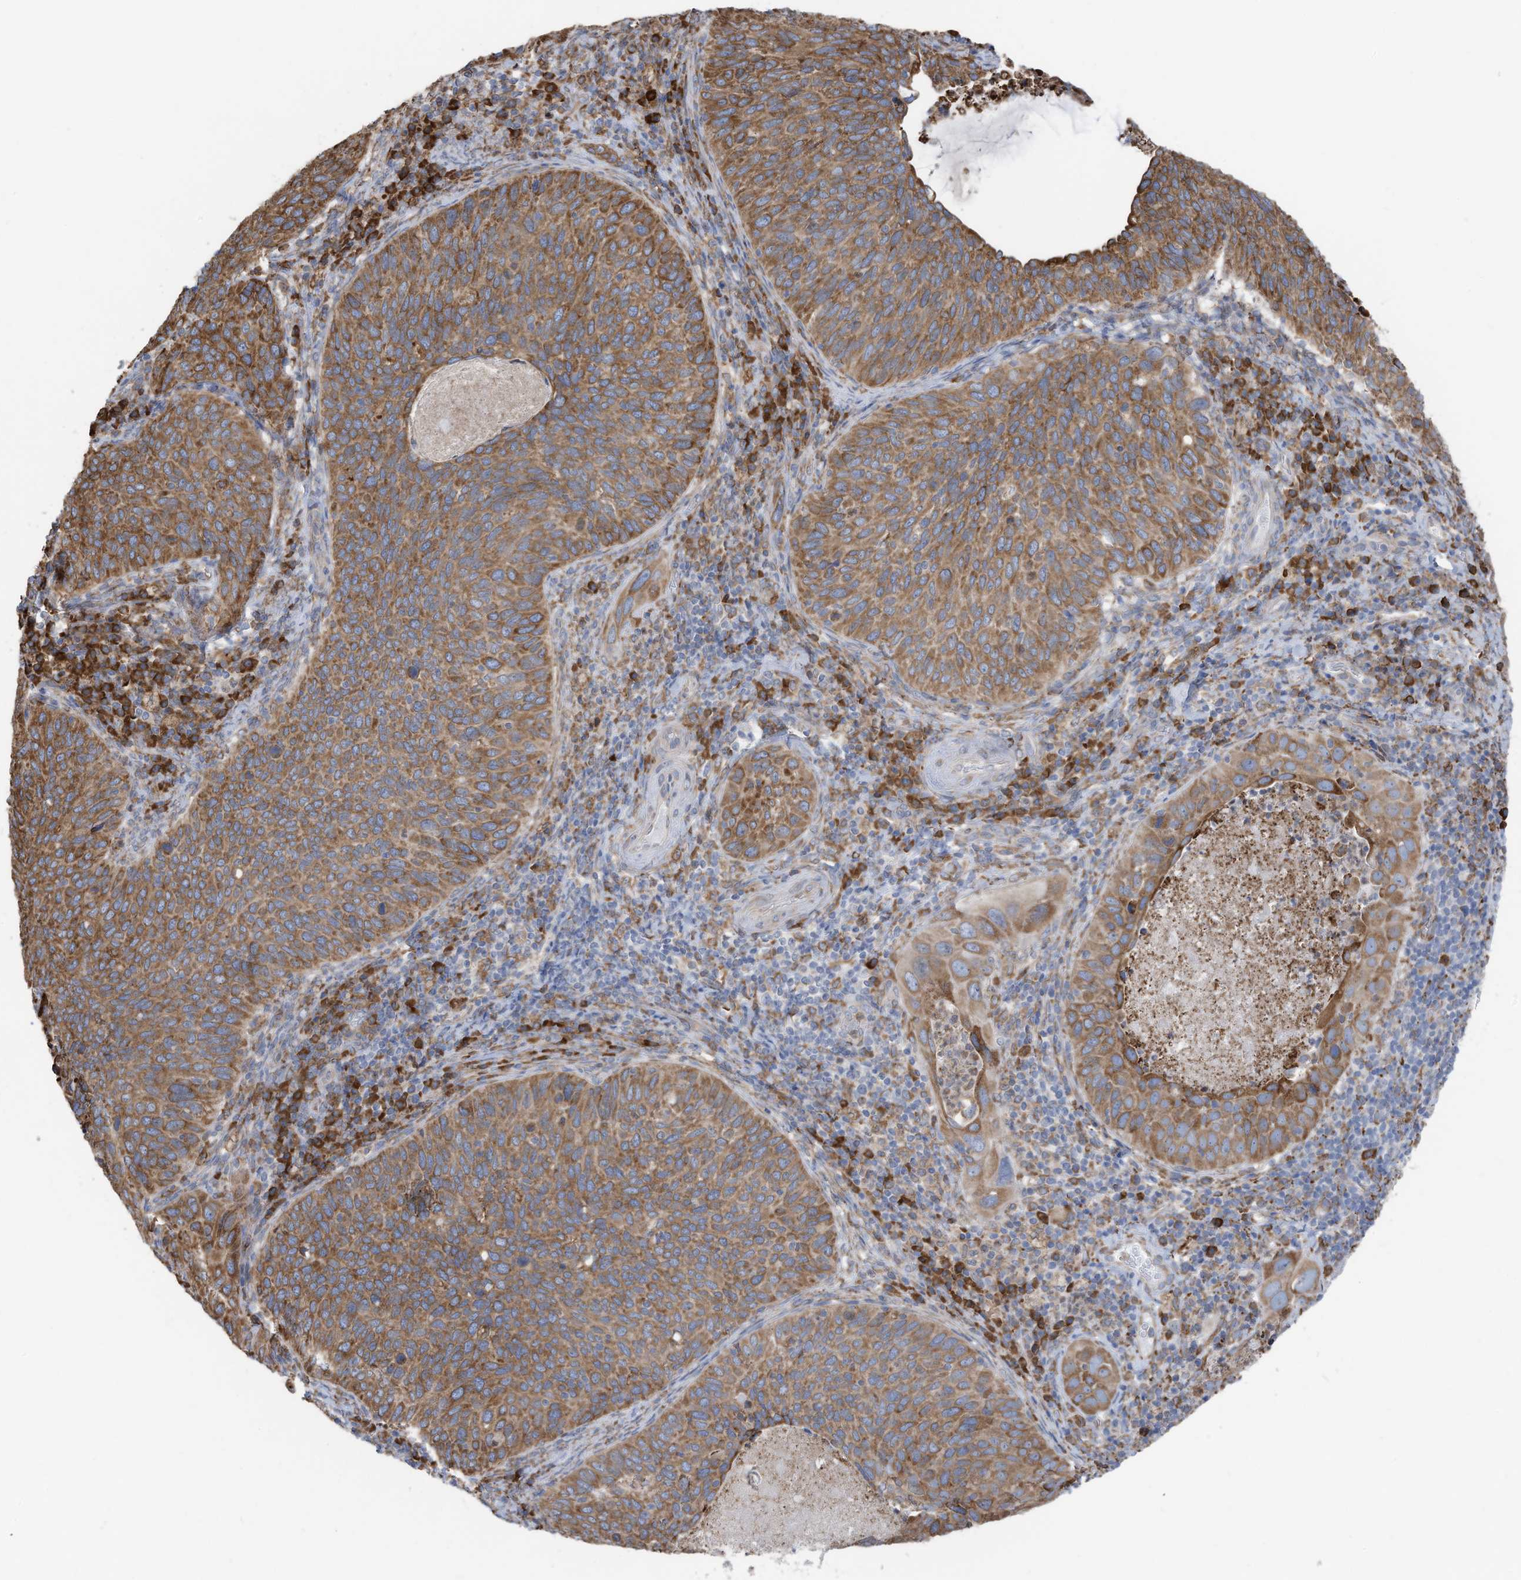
{"staining": {"intensity": "moderate", "quantity": ">75%", "location": "cytoplasmic/membranous"}, "tissue": "cervical cancer", "cell_type": "Tumor cells", "image_type": "cancer", "snomed": [{"axis": "morphology", "description": "Squamous cell carcinoma, NOS"}, {"axis": "topography", "description": "Cervix"}], "caption": "This is an image of IHC staining of cervical cancer, which shows moderate positivity in the cytoplasmic/membranous of tumor cells.", "gene": "ZNF354C", "patient": {"sex": "female", "age": 38}}